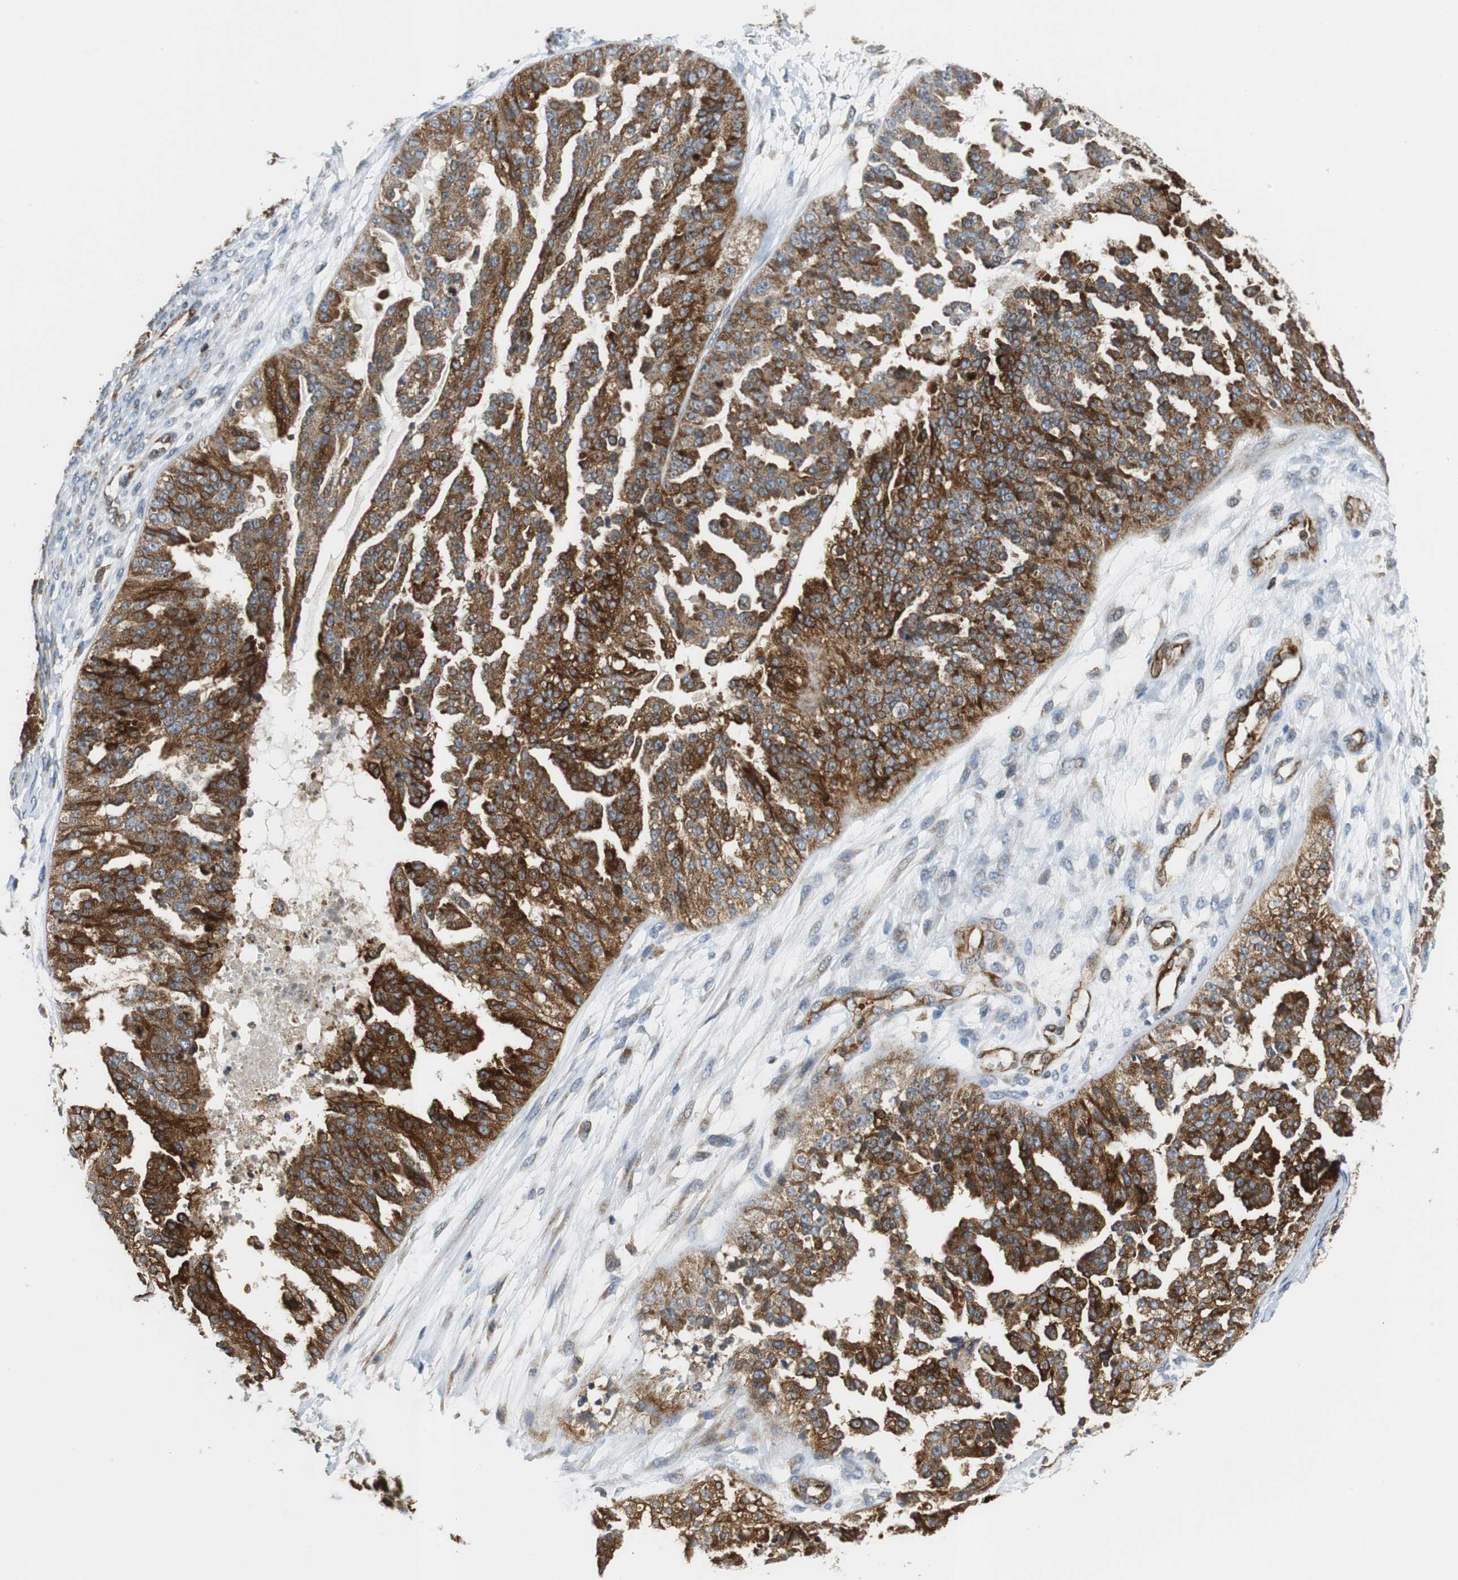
{"staining": {"intensity": "strong", "quantity": ">75%", "location": "cytoplasmic/membranous"}, "tissue": "ovarian cancer", "cell_type": "Tumor cells", "image_type": "cancer", "snomed": [{"axis": "morphology", "description": "Carcinoma, NOS"}, {"axis": "topography", "description": "Soft tissue"}, {"axis": "topography", "description": "Ovary"}], "caption": "Immunohistochemical staining of ovarian cancer shows high levels of strong cytoplasmic/membranous protein staining in approximately >75% of tumor cells.", "gene": "TUBA4A", "patient": {"sex": "female", "age": 54}}